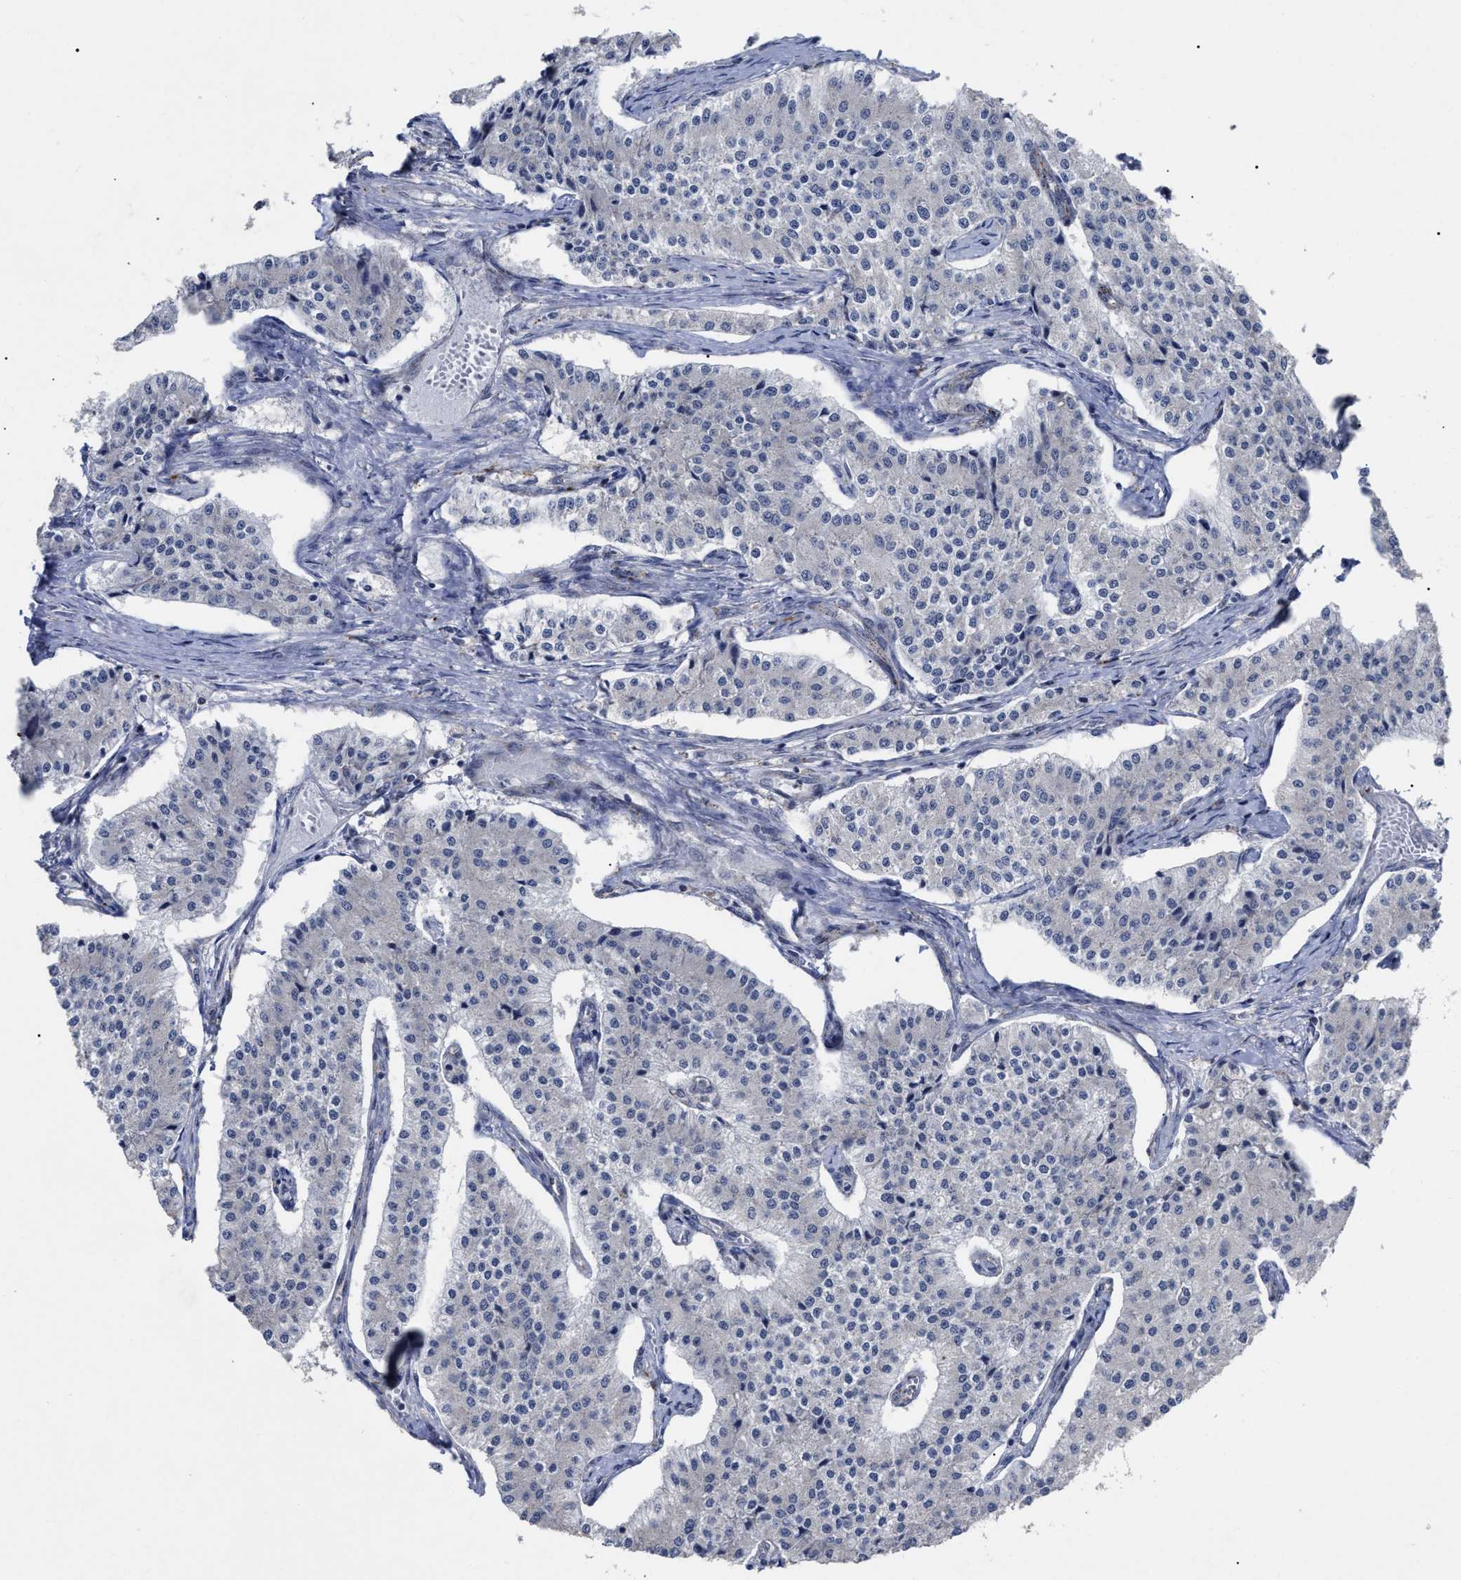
{"staining": {"intensity": "negative", "quantity": "none", "location": "none"}, "tissue": "carcinoid", "cell_type": "Tumor cells", "image_type": "cancer", "snomed": [{"axis": "morphology", "description": "Carcinoid, malignant, NOS"}, {"axis": "topography", "description": "Colon"}], "caption": "A micrograph of malignant carcinoid stained for a protein shows no brown staining in tumor cells.", "gene": "UPF1", "patient": {"sex": "female", "age": 52}}